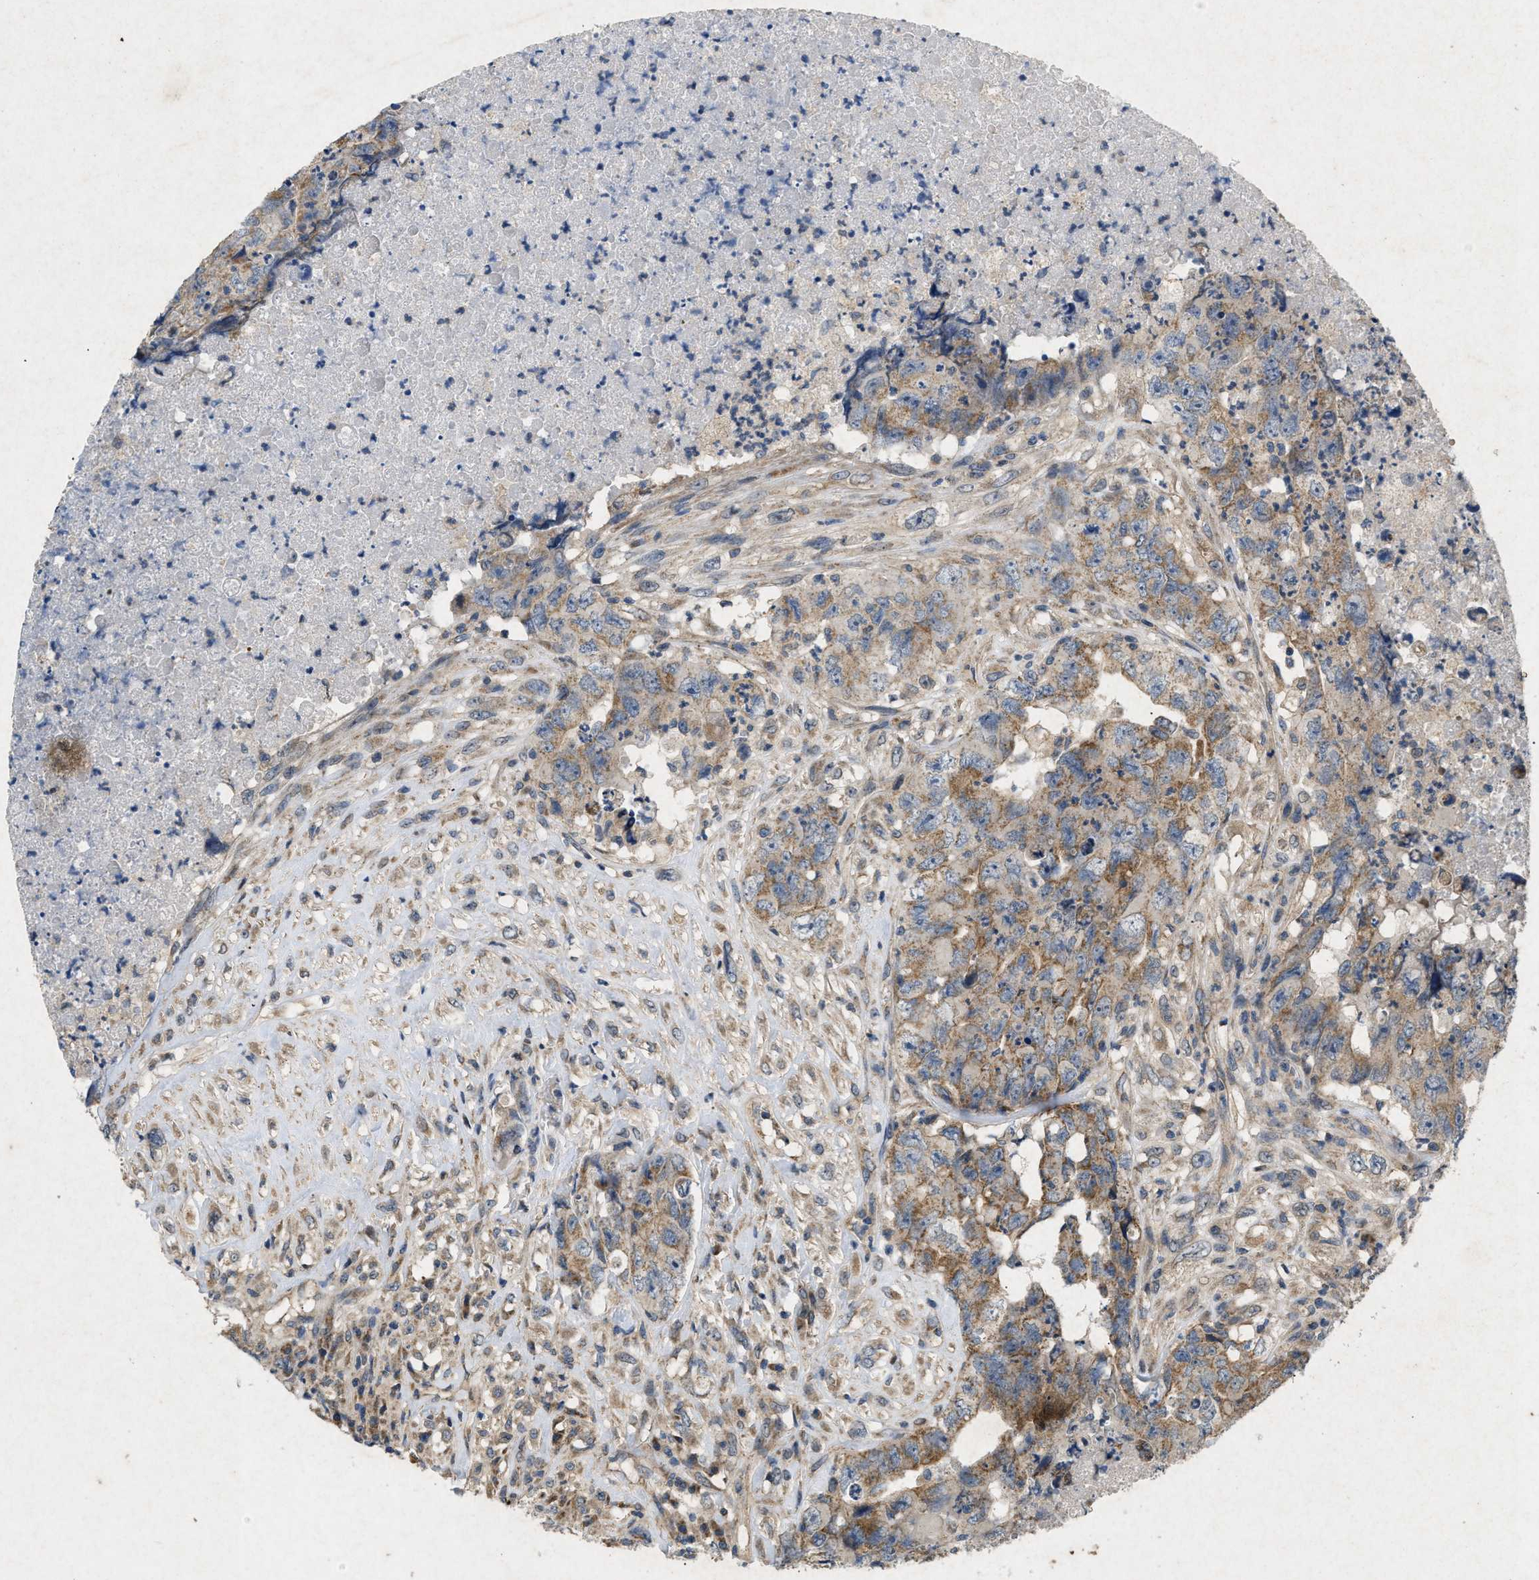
{"staining": {"intensity": "moderate", "quantity": ">75%", "location": "cytoplasmic/membranous"}, "tissue": "testis cancer", "cell_type": "Tumor cells", "image_type": "cancer", "snomed": [{"axis": "morphology", "description": "Carcinoma, Embryonal, NOS"}, {"axis": "topography", "description": "Testis"}], "caption": "IHC staining of testis cancer, which demonstrates medium levels of moderate cytoplasmic/membranous positivity in approximately >75% of tumor cells indicating moderate cytoplasmic/membranous protein expression. The staining was performed using DAB (brown) for protein detection and nuclei were counterstained in hematoxylin (blue).", "gene": "PRKG2", "patient": {"sex": "male", "age": 32}}